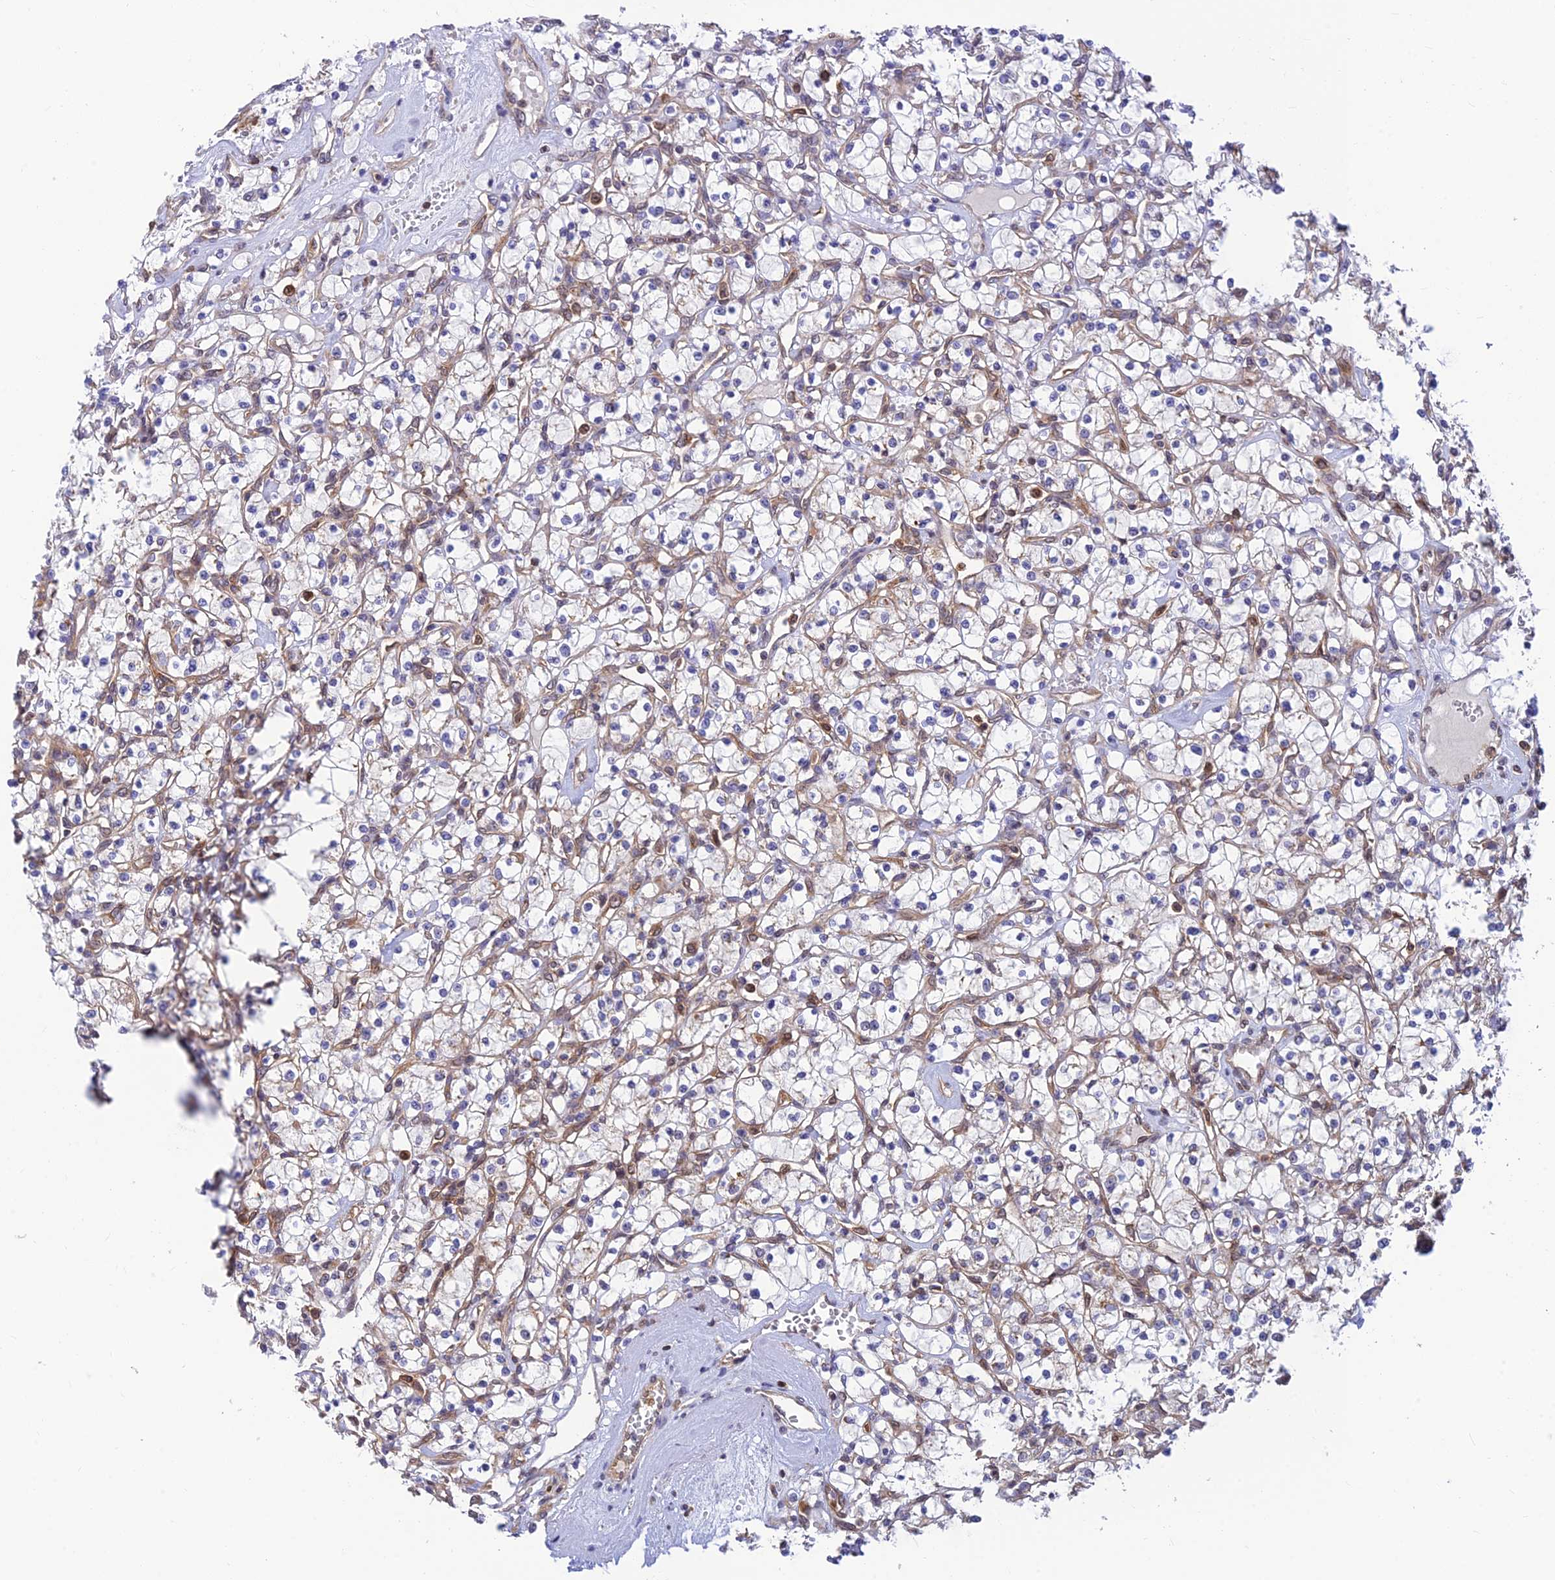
{"staining": {"intensity": "moderate", "quantity": "25%-75%", "location": "cytoplasmic/membranous"}, "tissue": "renal cancer", "cell_type": "Tumor cells", "image_type": "cancer", "snomed": [{"axis": "morphology", "description": "Adenocarcinoma, NOS"}, {"axis": "topography", "description": "Kidney"}], "caption": "Immunohistochemistry (IHC) (DAB (3,3'-diaminobenzidine)) staining of renal cancer (adenocarcinoma) displays moderate cytoplasmic/membranous protein positivity in approximately 25%-75% of tumor cells. (IHC, brightfield microscopy, high magnification).", "gene": "LYSMD2", "patient": {"sex": "female", "age": 59}}